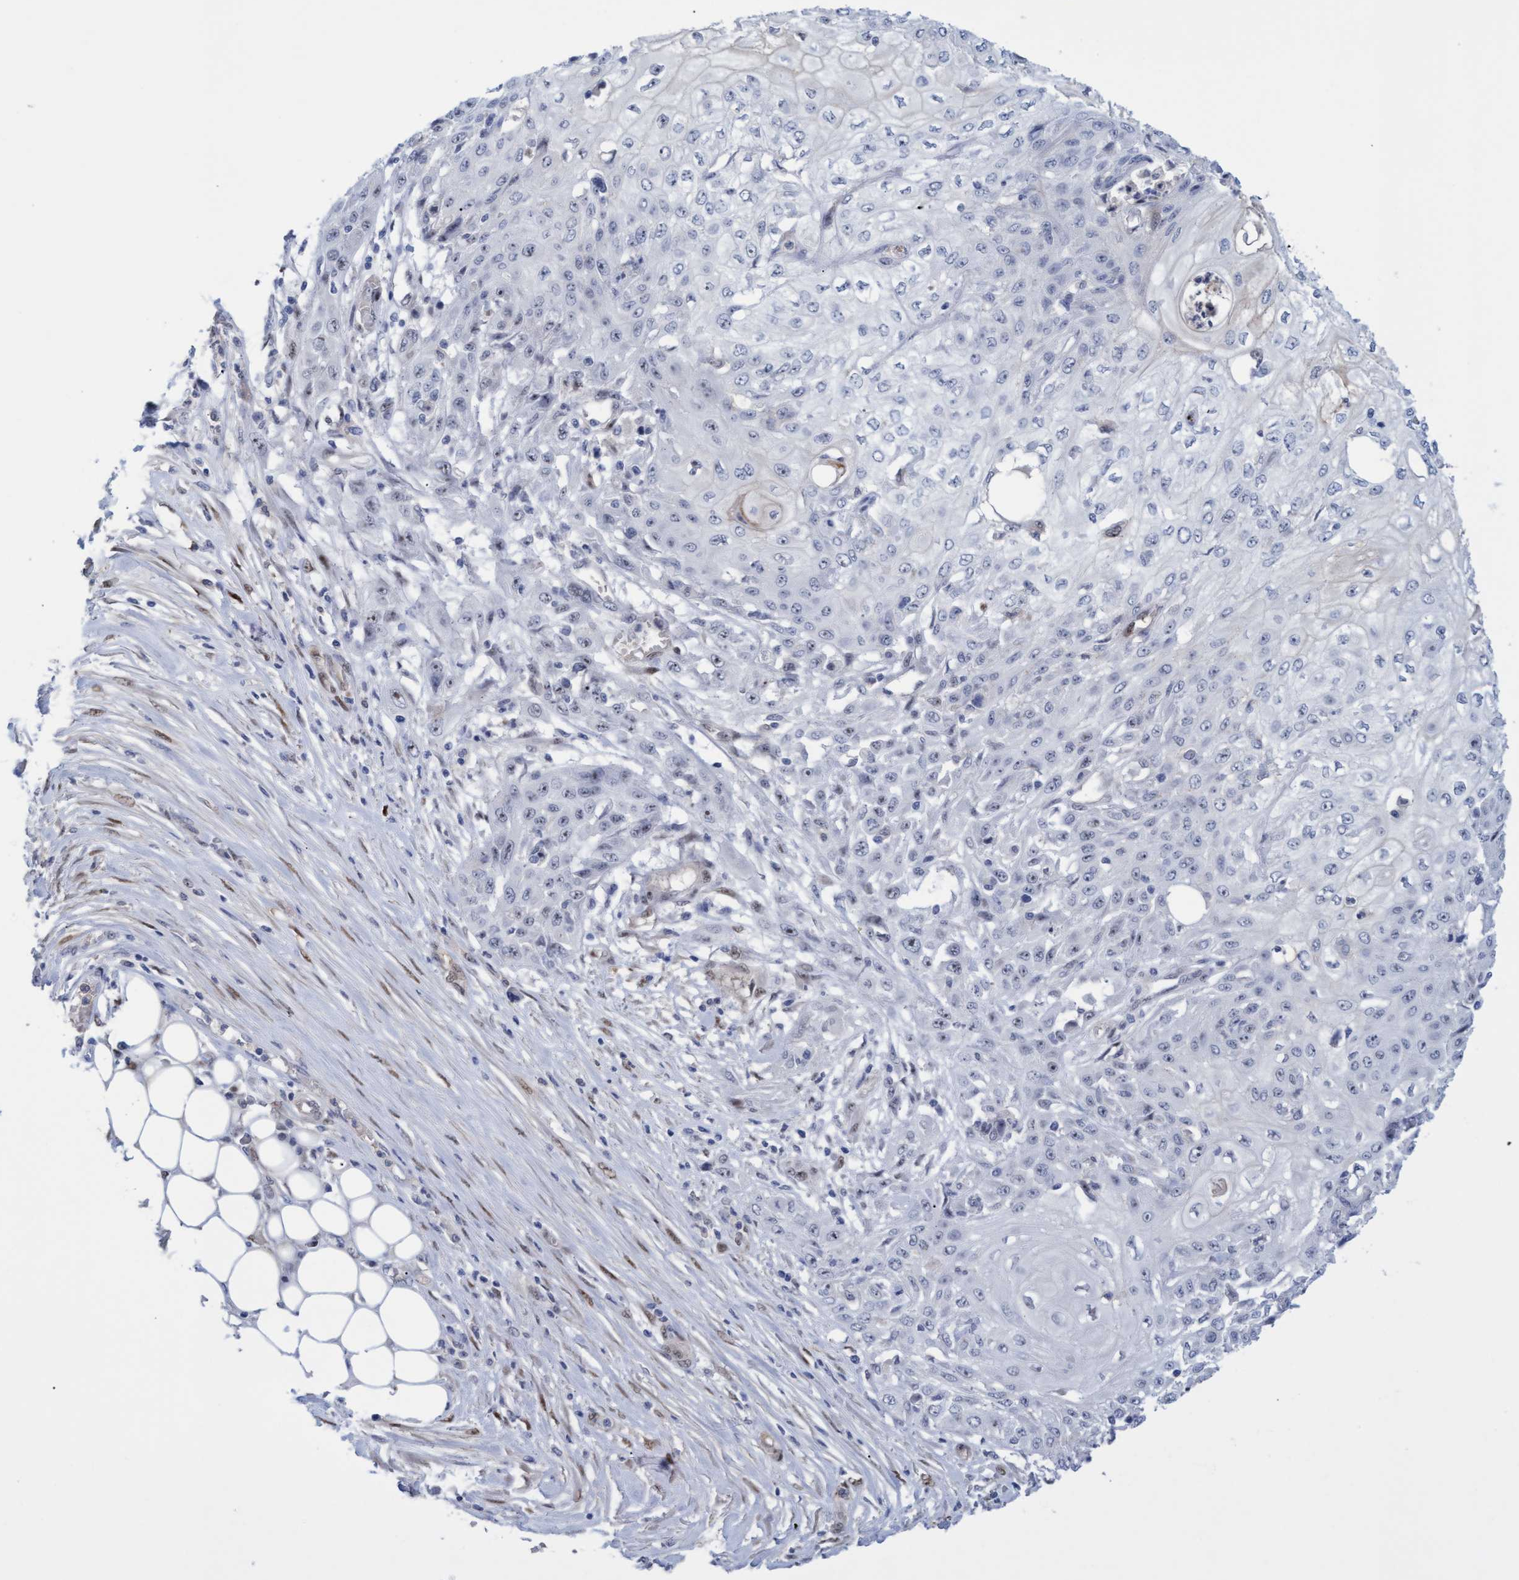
{"staining": {"intensity": "weak", "quantity": "<25%", "location": "nuclear"}, "tissue": "skin cancer", "cell_type": "Tumor cells", "image_type": "cancer", "snomed": [{"axis": "morphology", "description": "Squamous cell carcinoma, NOS"}, {"axis": "morphology", "description": "Squamous cell carcinoma, metastatic, NOS"}, {"axis": "topography", "description": "Skin"}, {"axis": "topography", "description": "Lymph node"}], "caption": "Tumor cells are negative for brown protein staining in skin cancer.", "gene": "PINX1", "patient": {"sex": "male", "age": 75}}